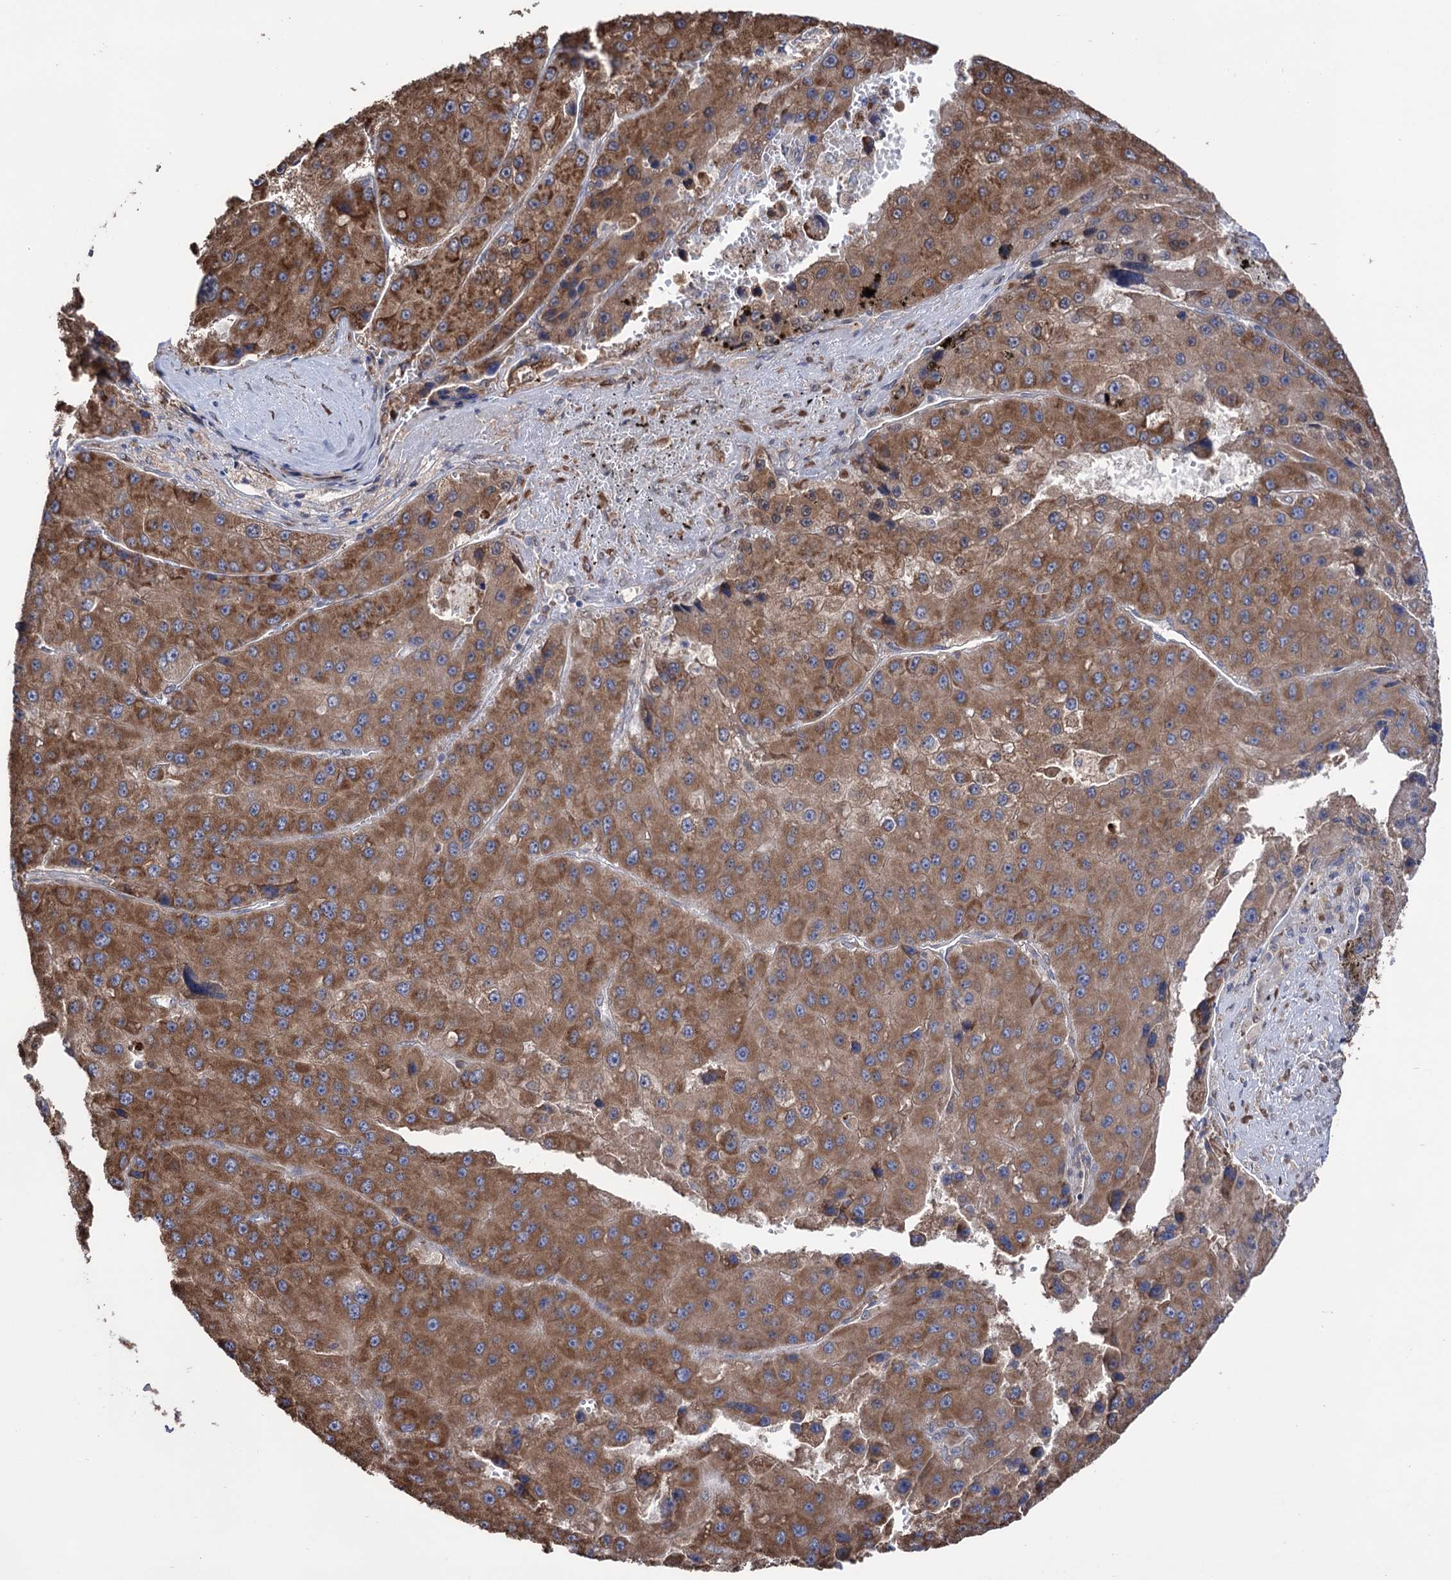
{"staining": {"intensity": "moderate", "quantity": ">75%", "location": "cytoplasmic/membranous"}, "tissue": "liver cancer", "cell_type": "Tumor cells", "image_type": "cancer", "snomed": [{"axis": "morphology", "description": "Carcinoma, Hepatocellular, NOS"}, {"axis": "topography", "description": "Liver"}], "caption": "This is an image of immunohistochemistry staining of liver cancer, which shows moderate expression in the cytoplasmic/membranous of tumor cells.", "gene": "CDAN1", "patient": {"sex": "female", "age": 73}}